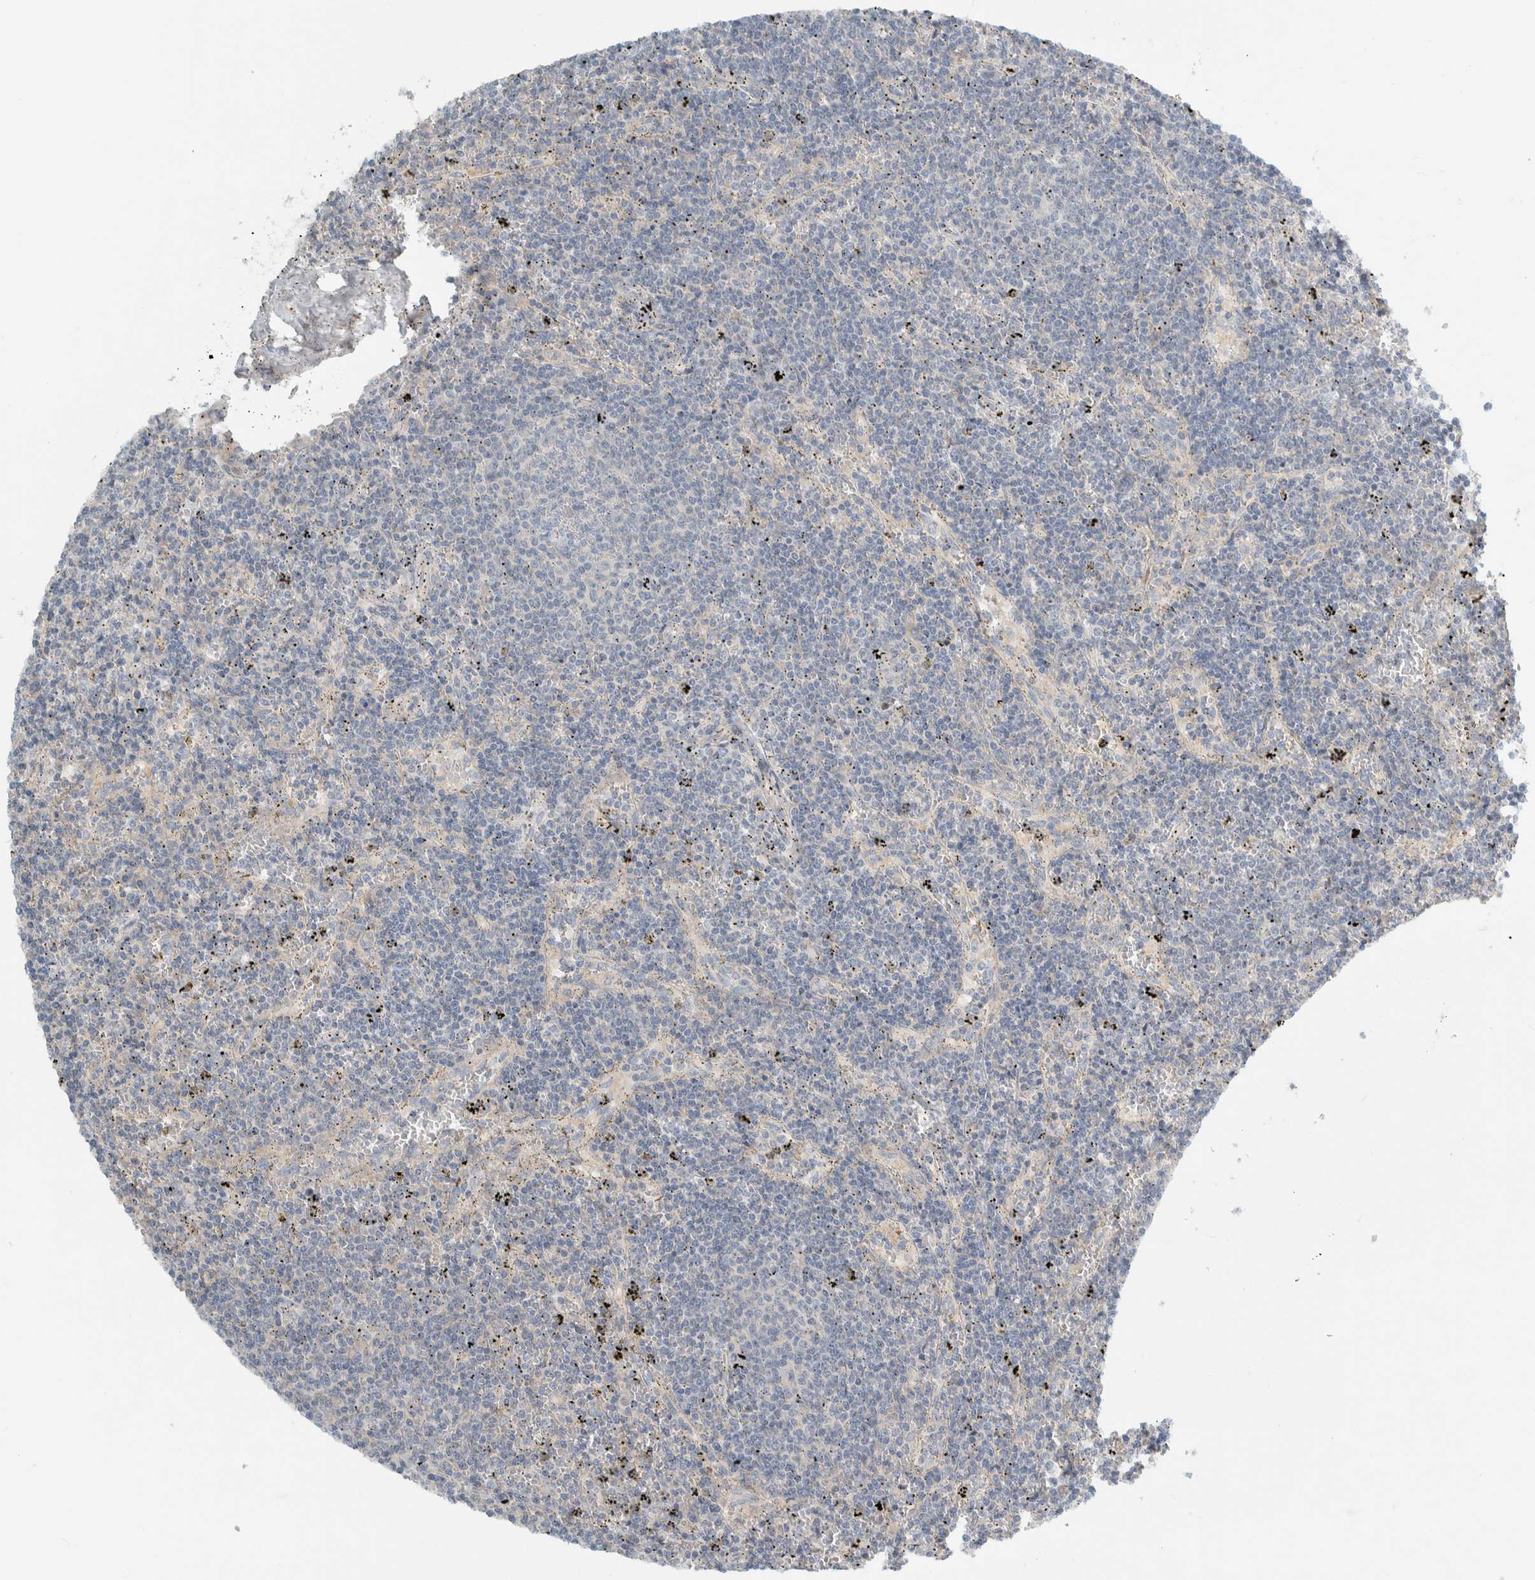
{"staining": {"intensity": "negative", "quantity": "none", "location": "none"}, "tissue": "lymphoma", "cell_type": "Tumor cells", "image_type": "cancer", "snomed": [{"axis": "morphology", "description": "Malignant lymphoma, non-Hodgkin's type, Low grade"}, {"axis": "topography", "description": "Spleen"}], "caption": "The IHC micrograph has no significant staining in tumor cells of low-grade malignant lymphoma, non-Hodgkin's type tissue.", "gene": "HGS", "patient": {"sex": "female", "age": 50}}